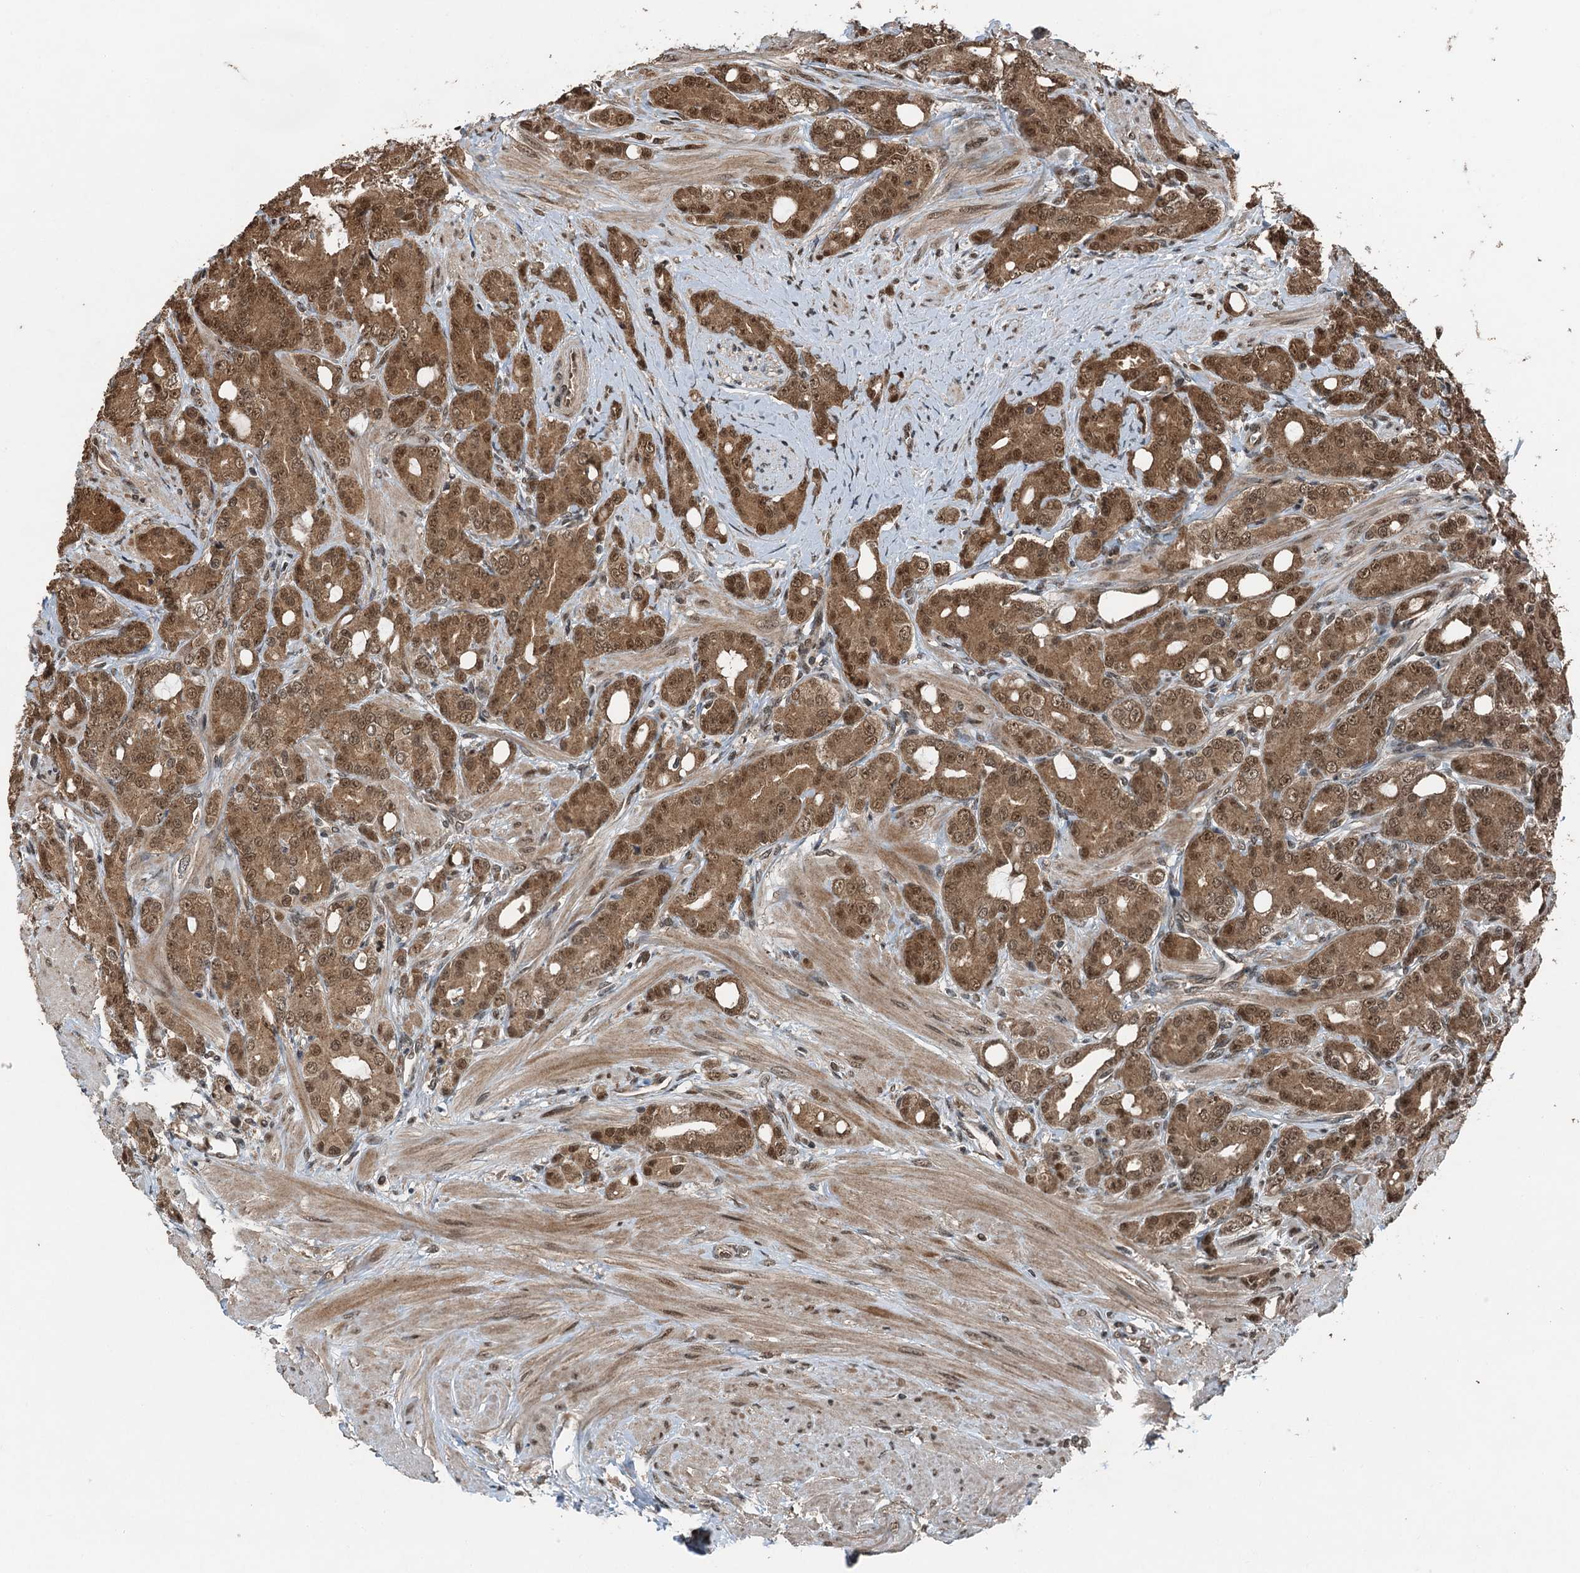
{"staining": {"intensity": "moderate", "quantity": ">75%", "location": "cytoplasmic/membranous,nuclear"}, "tissue": "prostate cancer", "cell_type": "Tumor cells", "image_type": "cancer", "snomed": [{"axis": "morphology", "description": "Adenocarcinoma, High grade"}, {"axis": "topography", "description": "Prostate"}], "caption": "The image exhibits a brown stain indicating the presence of a protein in the cytoplasmic/membranous and nuclear of tumor cells in prostate cancer.", "gene": "UBXN6", "patient": {"sex": "male", "age": 62}}